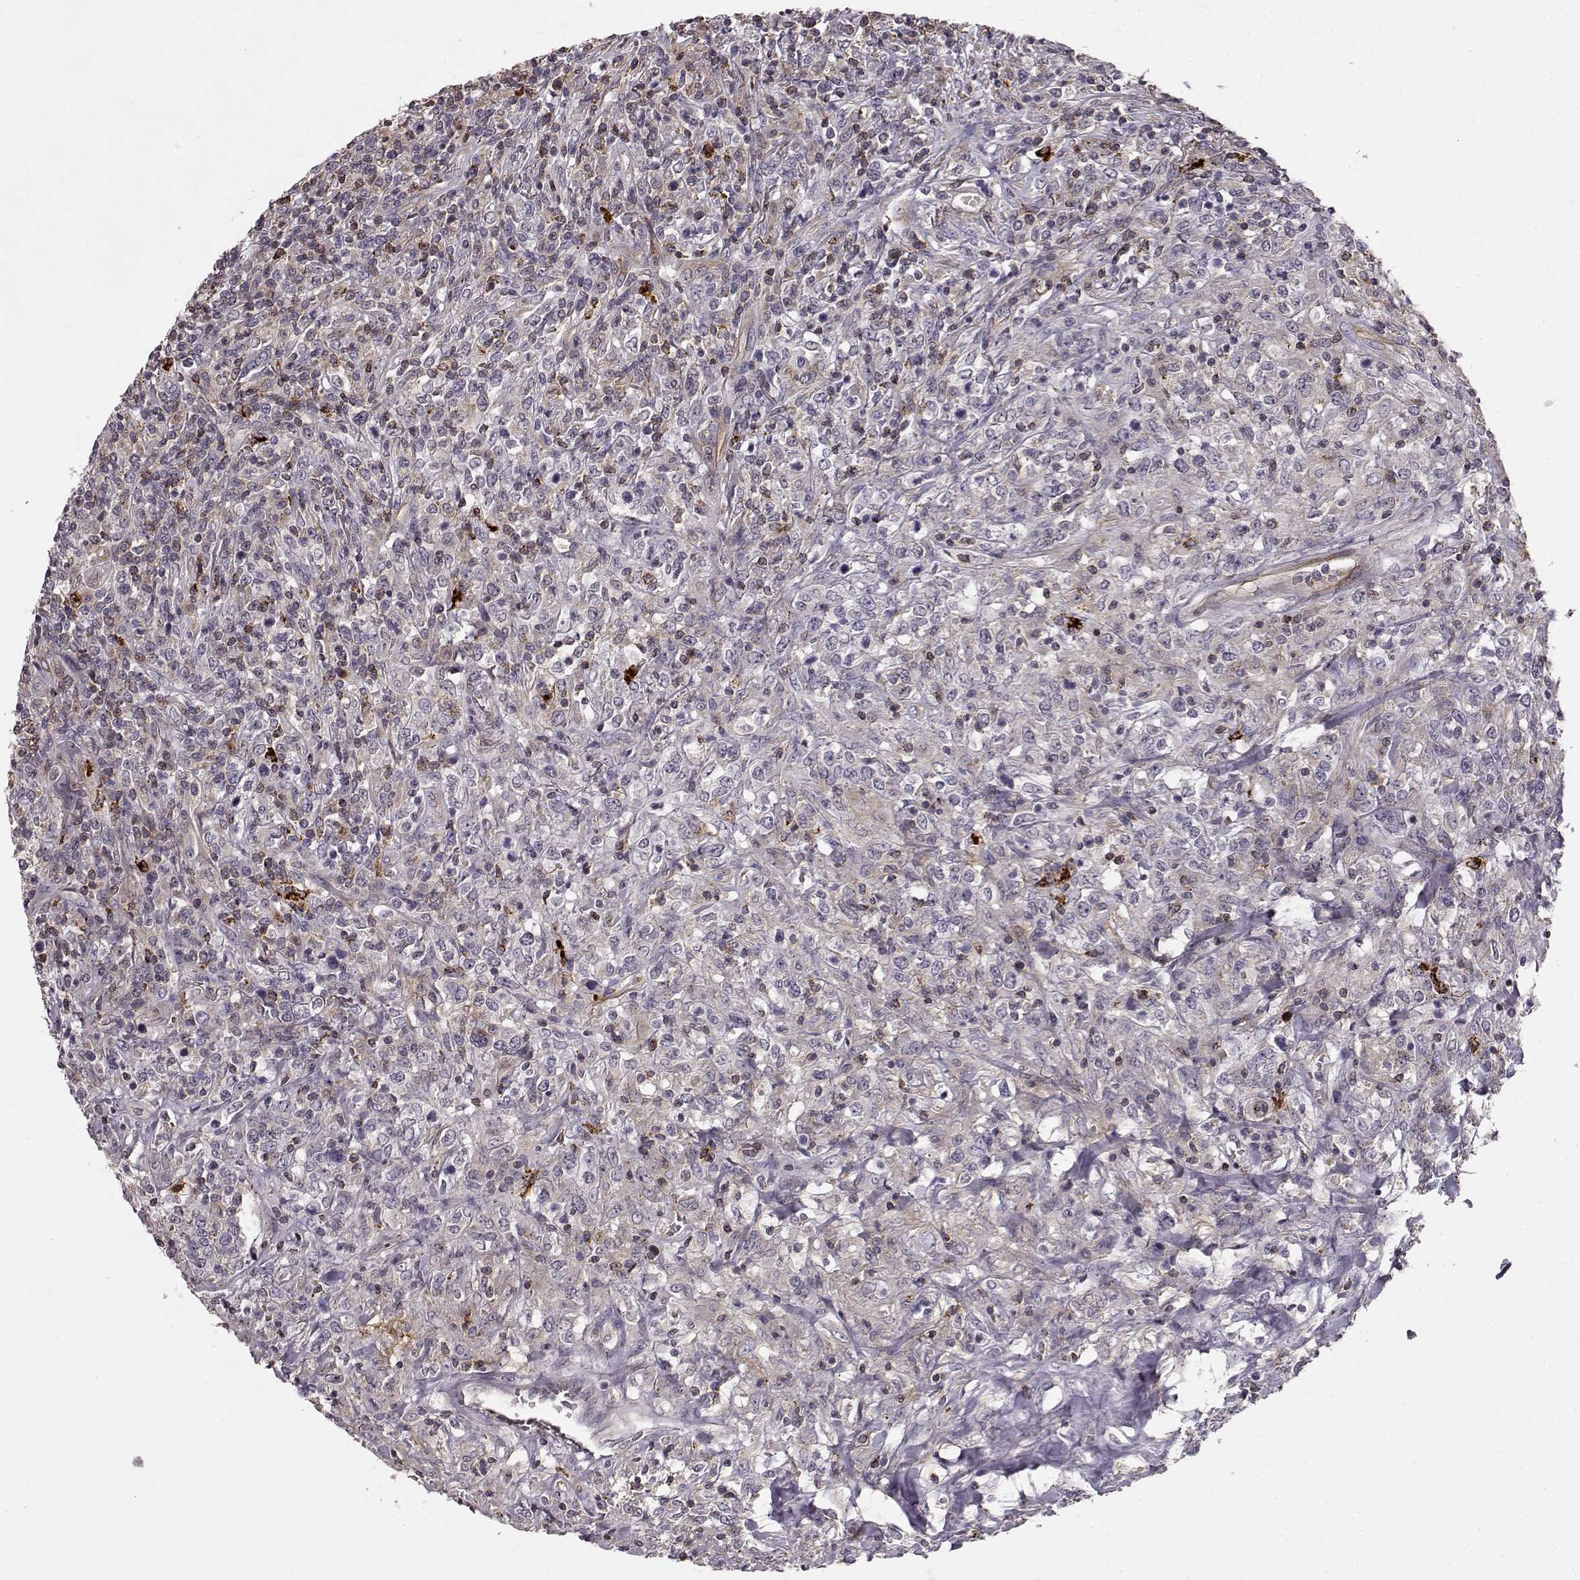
{"staining": {"intensity": "weak", "quantity": "<25%", "location": "cytoplasmic/membranous"}, "tissue": "lymphoma", "cell_type": "Tumor cells", "image_type": "cancer", "snomed": [{"axis": "morphology", "description": "Malignant lymphoma, non-Hodgkin's type, High grade"}, {"axis": "topography", "description": "Lung"}], "caption": "High-grade malignant lymphoma, non-Hodgkin's type stained for a protein using immunohistochemistry demonstrates no expression tumor cells.", "gene": "CCNF", "patient": {"sex": "male", "age": 79}}